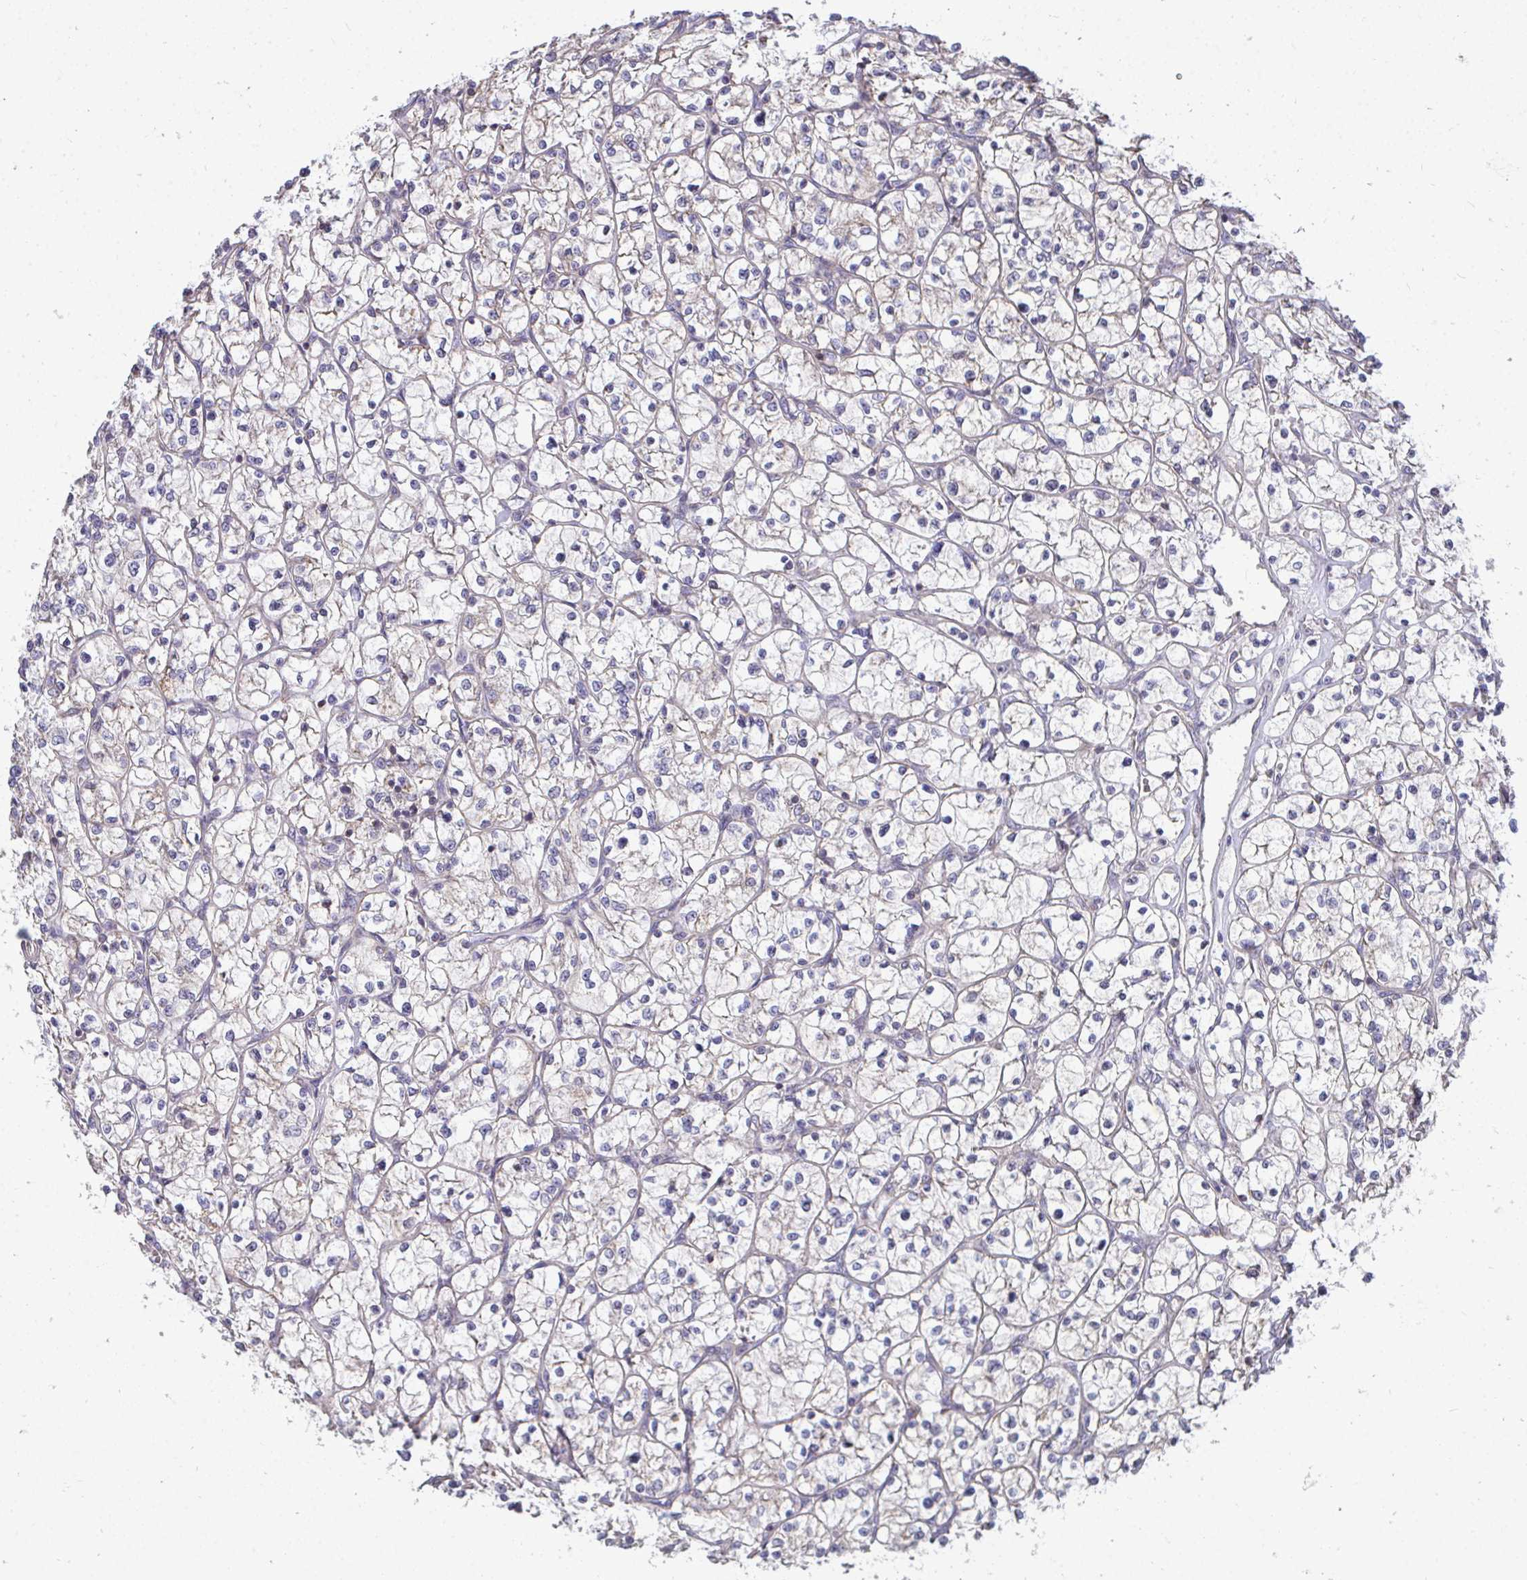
{"staining": {"intensity": "negative", "quantity": "none", "location": "none"}, "tissue": "renal cancer", "cell_type": "Tumor cells", "image_type": "cancer", "snomed": [{"axis": "morphology", "description": "Adenocarcinoma, NOS"}, {"axis": "topography", "description": "Kidney"}], "caption": "DAB (3,3'-diaminobenzidine) immunohistochemical staining of adenocarcinoma (renal) shows no significant expression in tumor cells. (Brightfield microscopy of DAB (3,3'-diaminobenzidine) immunohistochemistry at high magnification).", "gene": "DNAJA2", "patient": {"sex": "female", "age": 64}}